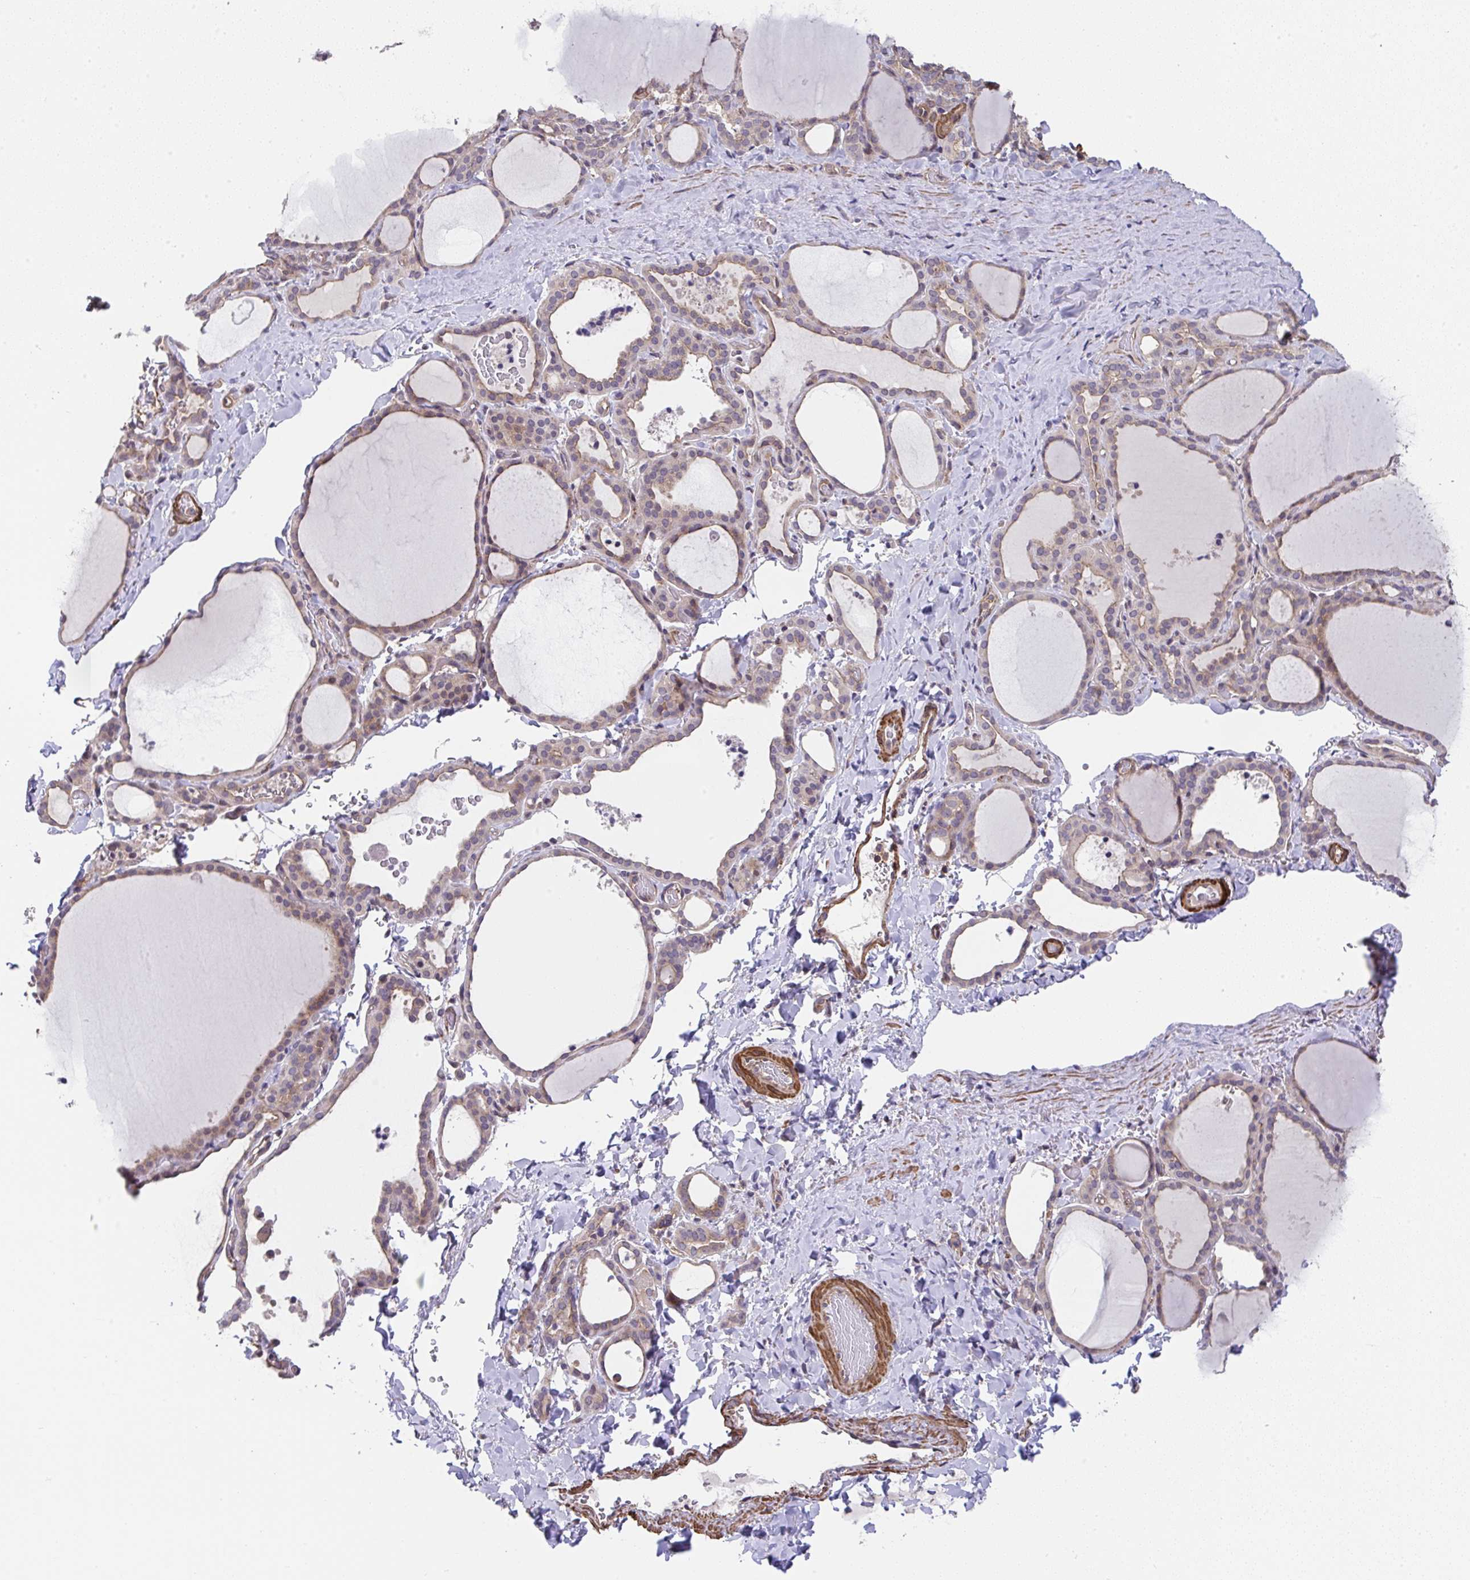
{"staining": {"intensity": "weak", "quantity": ">75%", "location": "cytoplasmic/membranous"}, "tissue": "thyroid gland", "cell_type": "Glandular cells", "image_type": "normal", "snomed": [{"axis": "morphology", "description": "Normal tissue, NOS"}, {"axis": "topography", "description": "Thyroid gland"}], "caption": "Immunohistochemistry image of unremarkable human thyroid gland stained for a protein (brown), which exhibits low levels of weak cytoplasmic/membranous staining in approximately >75% of glandular cells.", "gene": "ZNF696", "patient": {"sex": "female", "age": 22}}